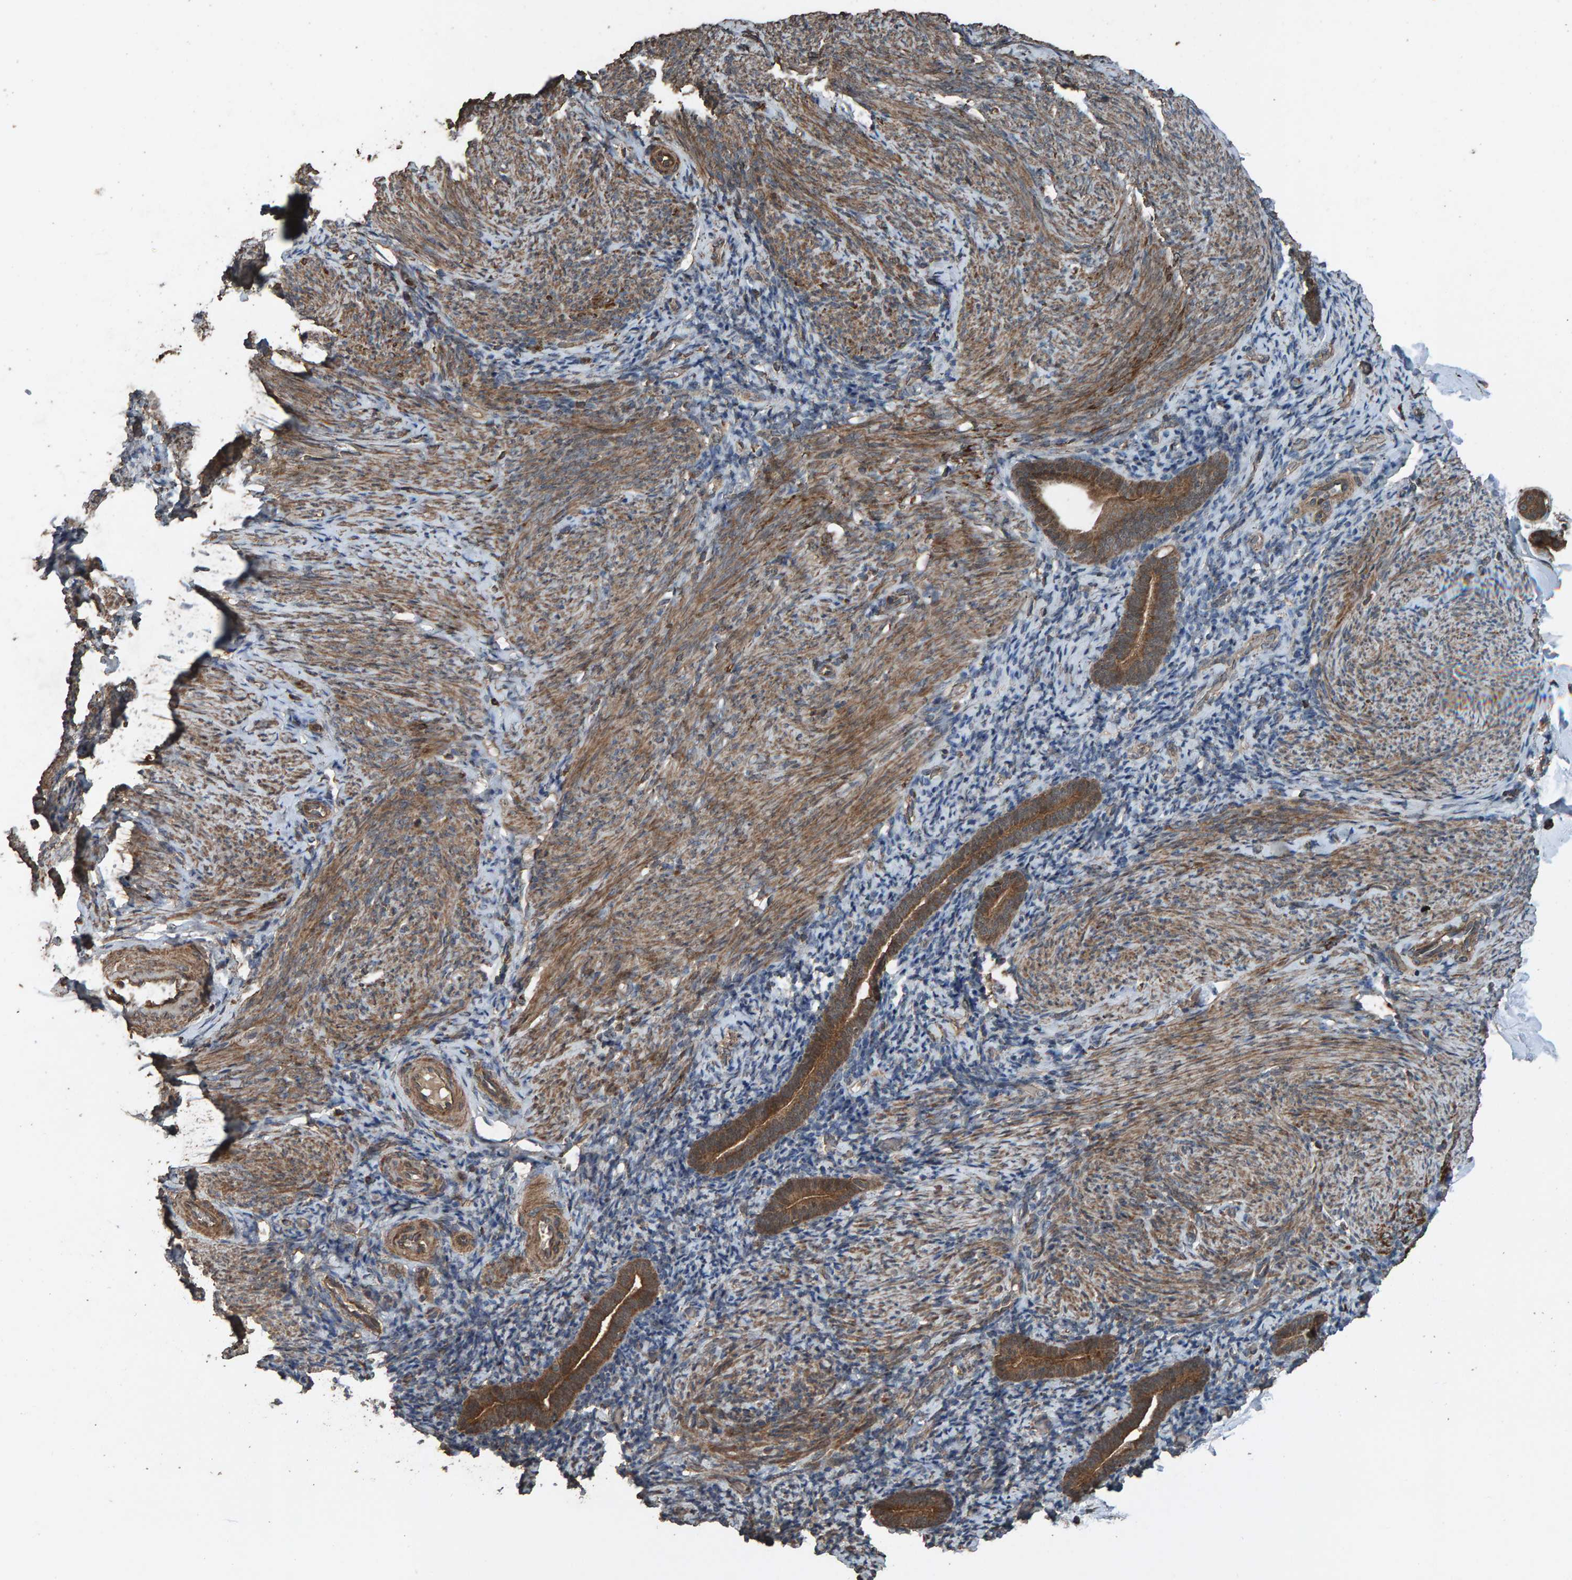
{"staining": {"intensity": "moderate", "quantity": ">75%", "location": "cytoplasmic/membranous"}, "tissue": "endometrium", "cell_type": "Cells in endometrial stroma", "image_type": "normal", "snomed": [{"axis": "morphology", "description": "Normal tissue, NOS"}, {"axis": "topography", "description": "Endometrium"}], "caption": "Brown immunohistochemical staining in normal human endometrium reveals moderate cytoplasmic/membranous staining in approximately >75% of cells in endometrial stroma.", "gene": "DUS1L", "patient": {"sex": "female", "age": 51}}